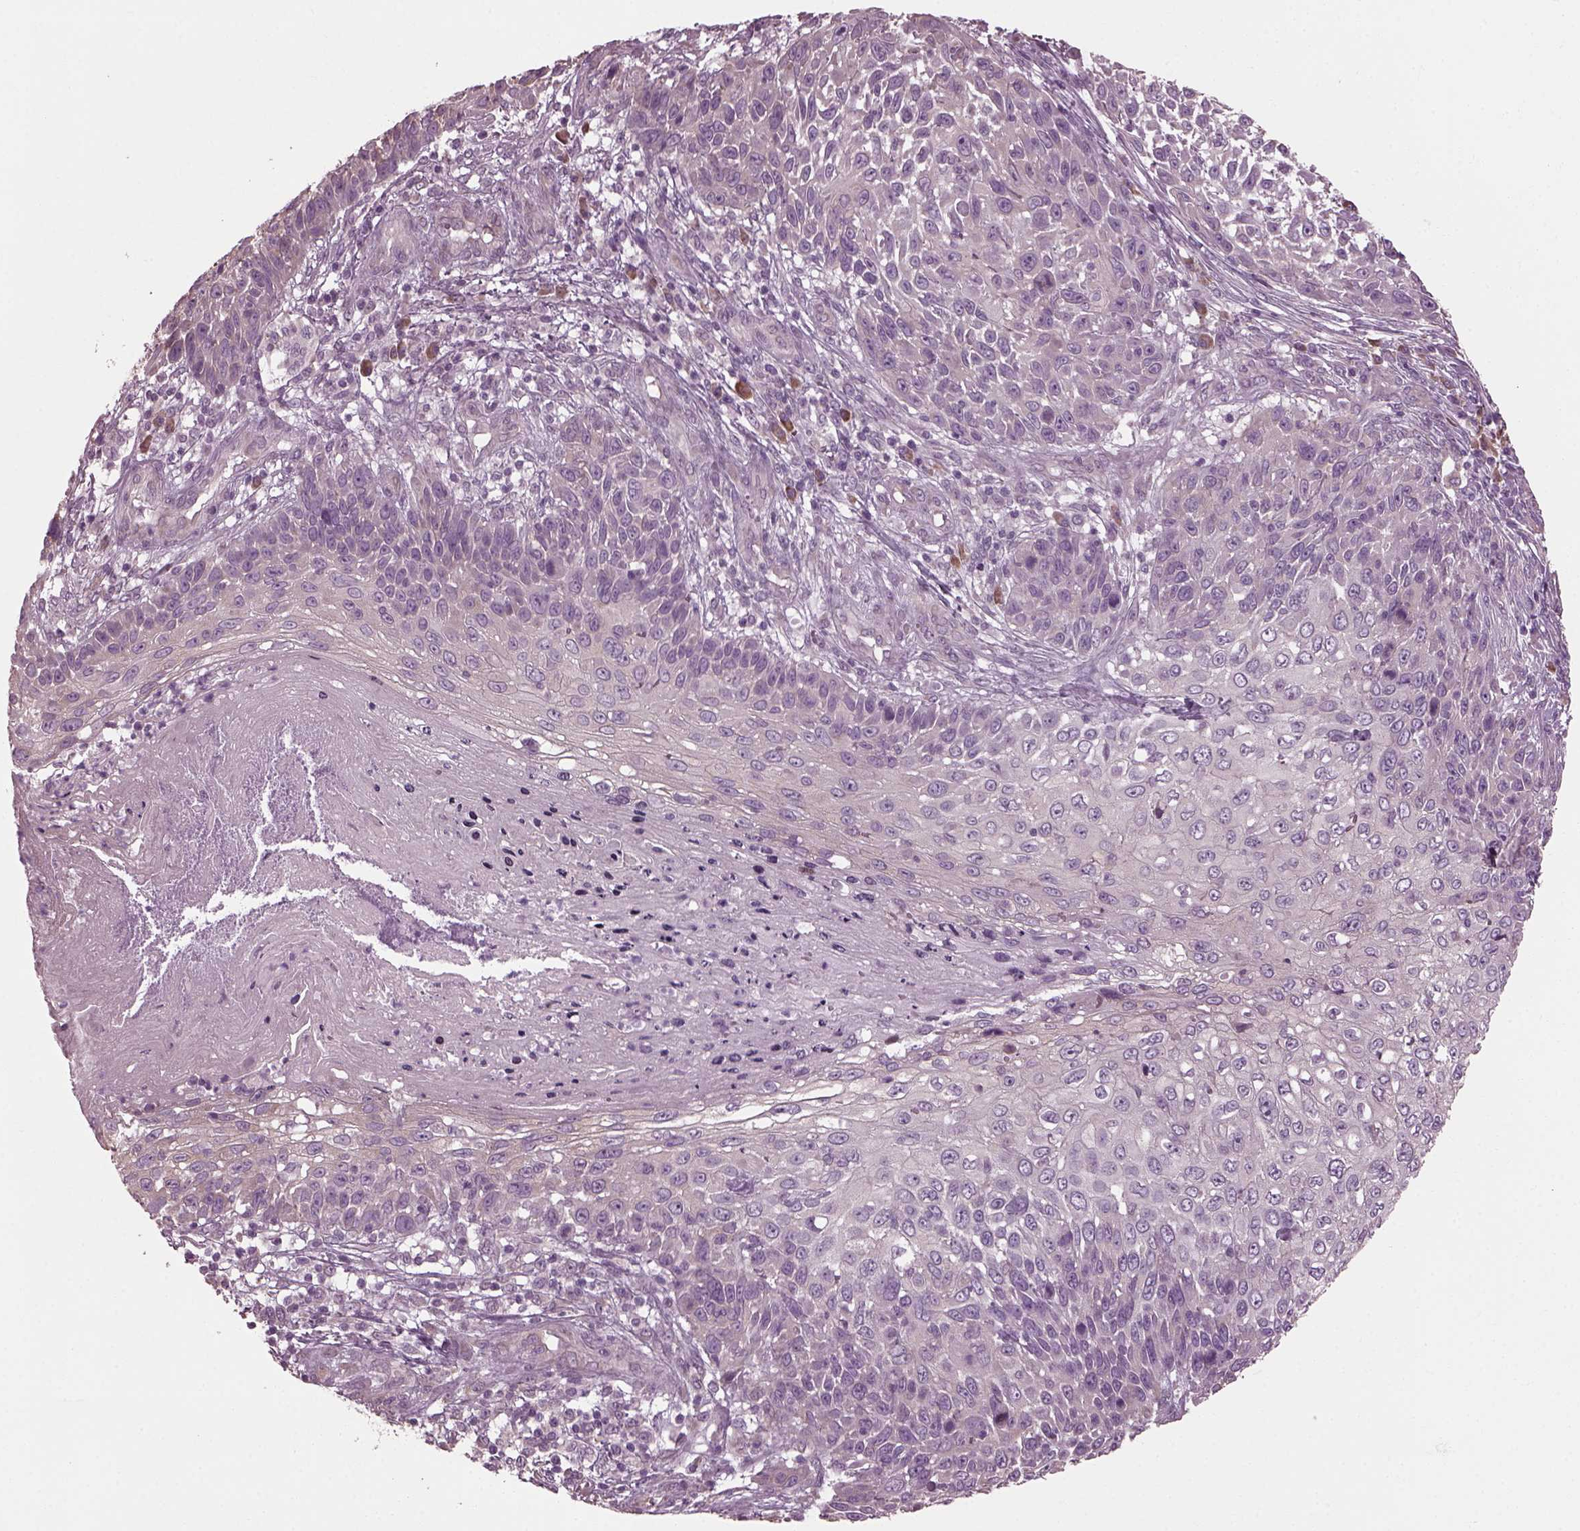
{"staining": {"intensity": "negative", "quantity": "none", "location": "none"}, "tissue": "skin cancer", "cell_type": "Tumor cells", "image_type": "cancer", "snomed": [{"axis": "morphology", "description": "Squamous cell carcinoma, NOS"}, {"axis": "topography", "description": "Skin"}], "caption": "Immunohistochemical staining of skin squamous cell carcinoma reveals no significant expression in tumor cells.", "gene": "CABP5", "patient": {"sex": "male", "age": 92}}